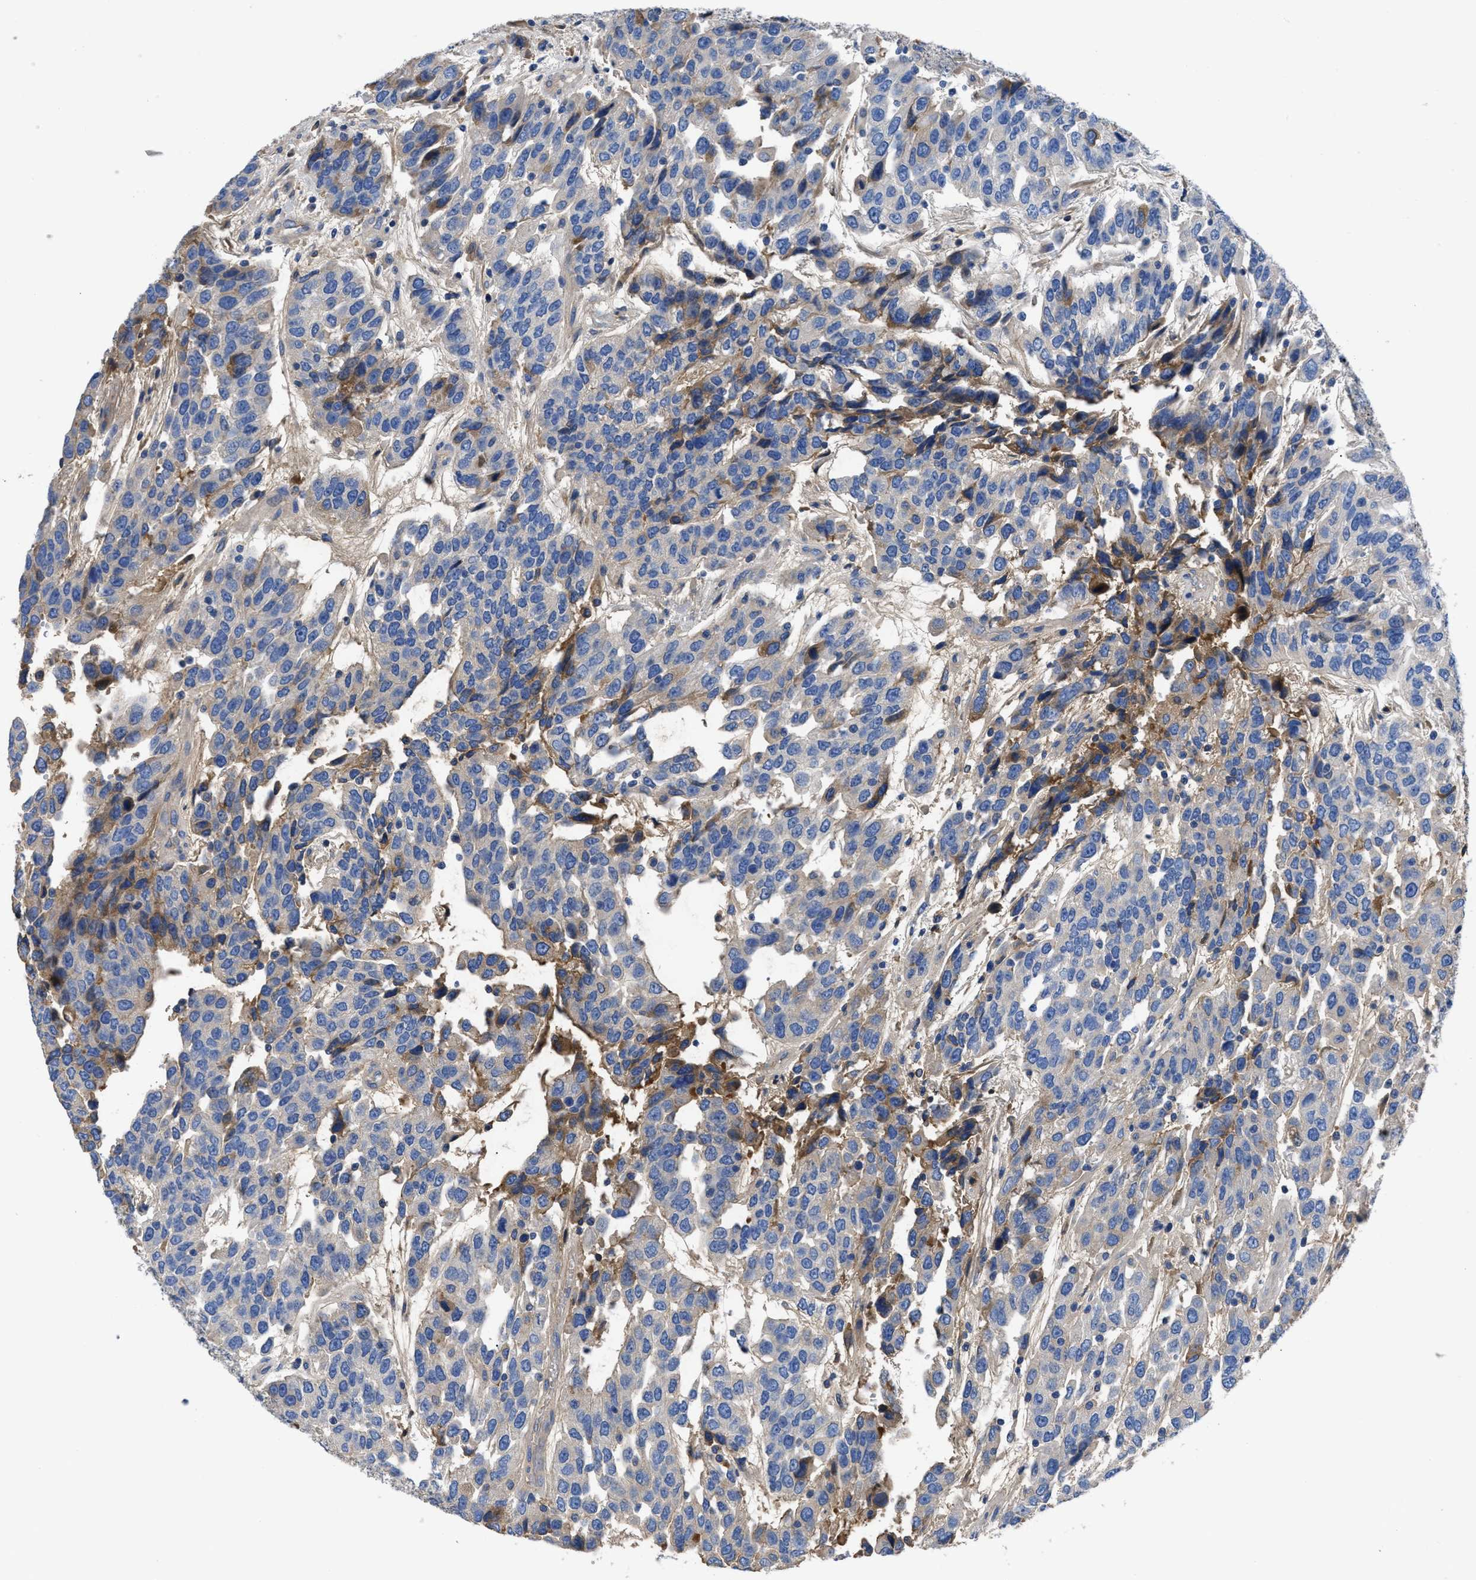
{"staining": {"intensity": "negative", "quantity": "none", "location": "none"}, "tissue": "urothelial cancer", "cell_type": "Tumor cells", "image_type": "cancer", "snomed": [{"axis": "morphology", "description": "Urothelial carcinoma, High grade"}, {"axis": "topography", "description": "Urinary bladder"}], "caption": "This histopathology image is of high-grade urothelial carcinoma stained with IHC to label a protein in brown with the nuclei are counter-stained blue. There is no staining in tumor cells.", "gene": "SERPINA6", "patient": {"sex": "female", "age": 80}}